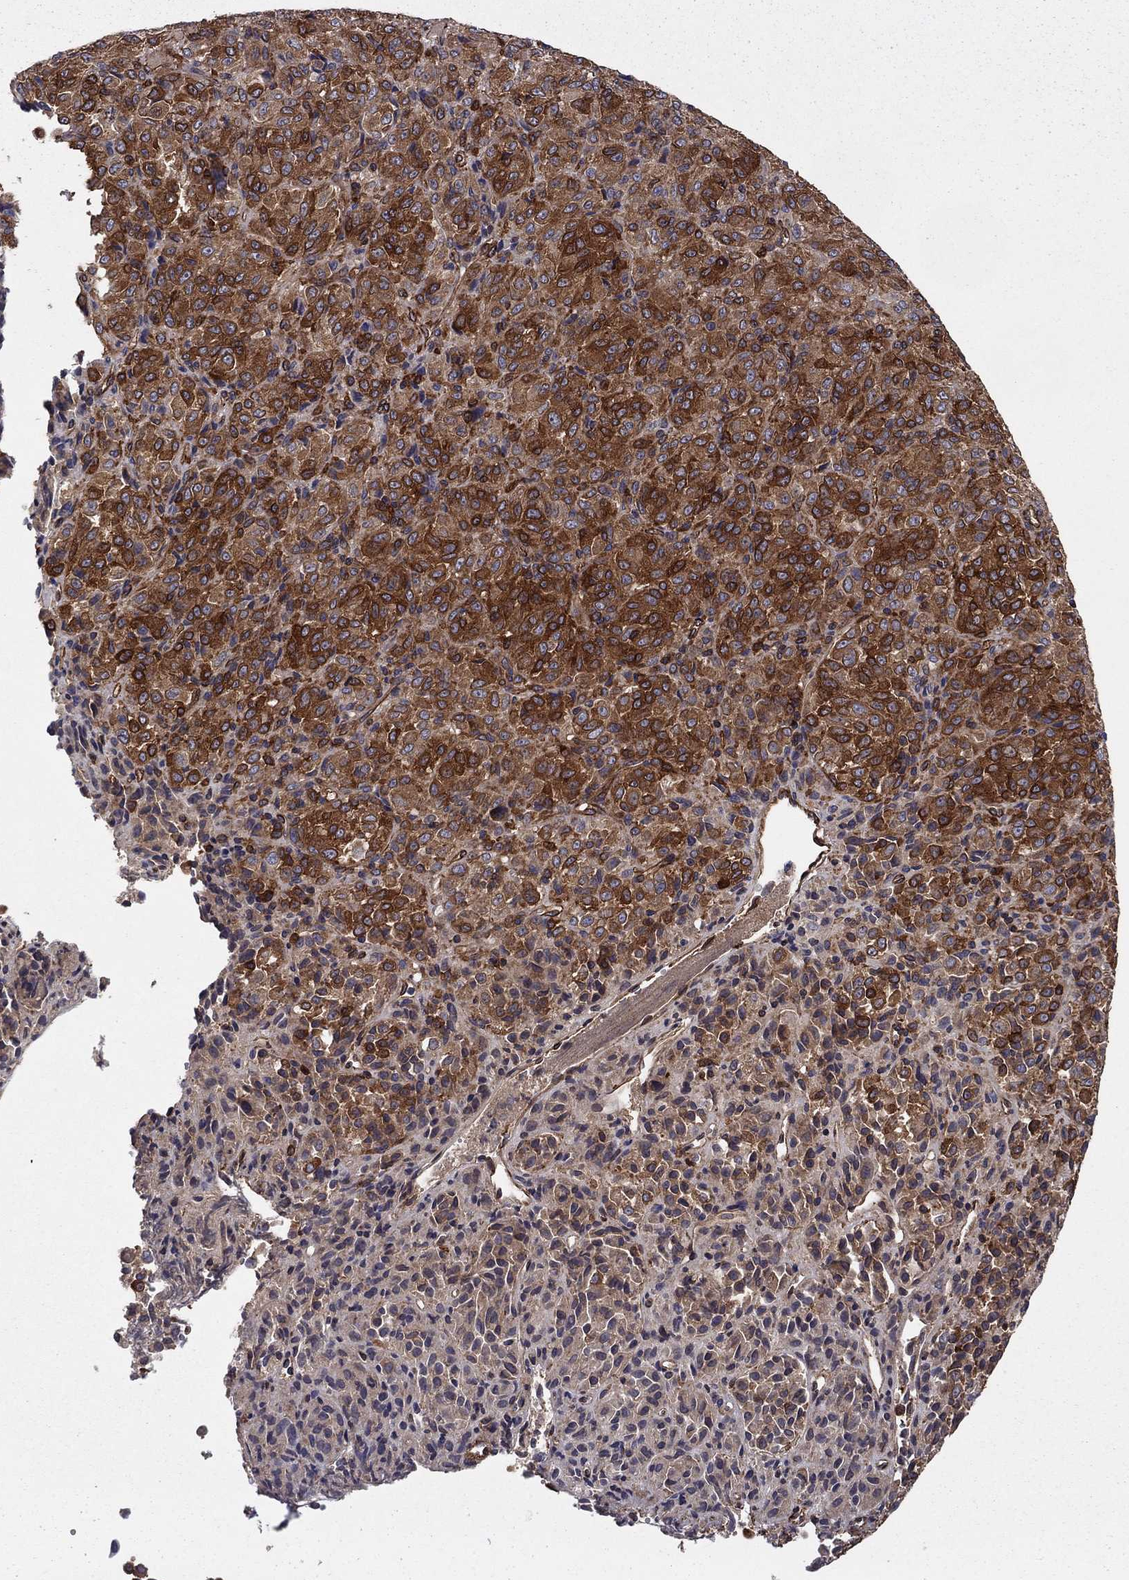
{"staining": {"intensity": "strong", "quantity": "25%-75%", "location": "cytoplasmic/membranous"}, "tissue": "melanoma", "cell_type": "Tumor cells", "image_type": "cancer", "snomed": [{"axis": "morphology", "description": "Malignant melanoma, Metastatic site"}, {"axis": "topography", "description": "Brain"}], "caption": "Immunohistochemical staining of human malignant melanoma (metastatic site) exhibits strong cytoplasmic/membranous protein staining in approximately 25%-75% of tumor cells.", "gene": "SHMT1", "patient": {"sex": "female", "age": 56}}